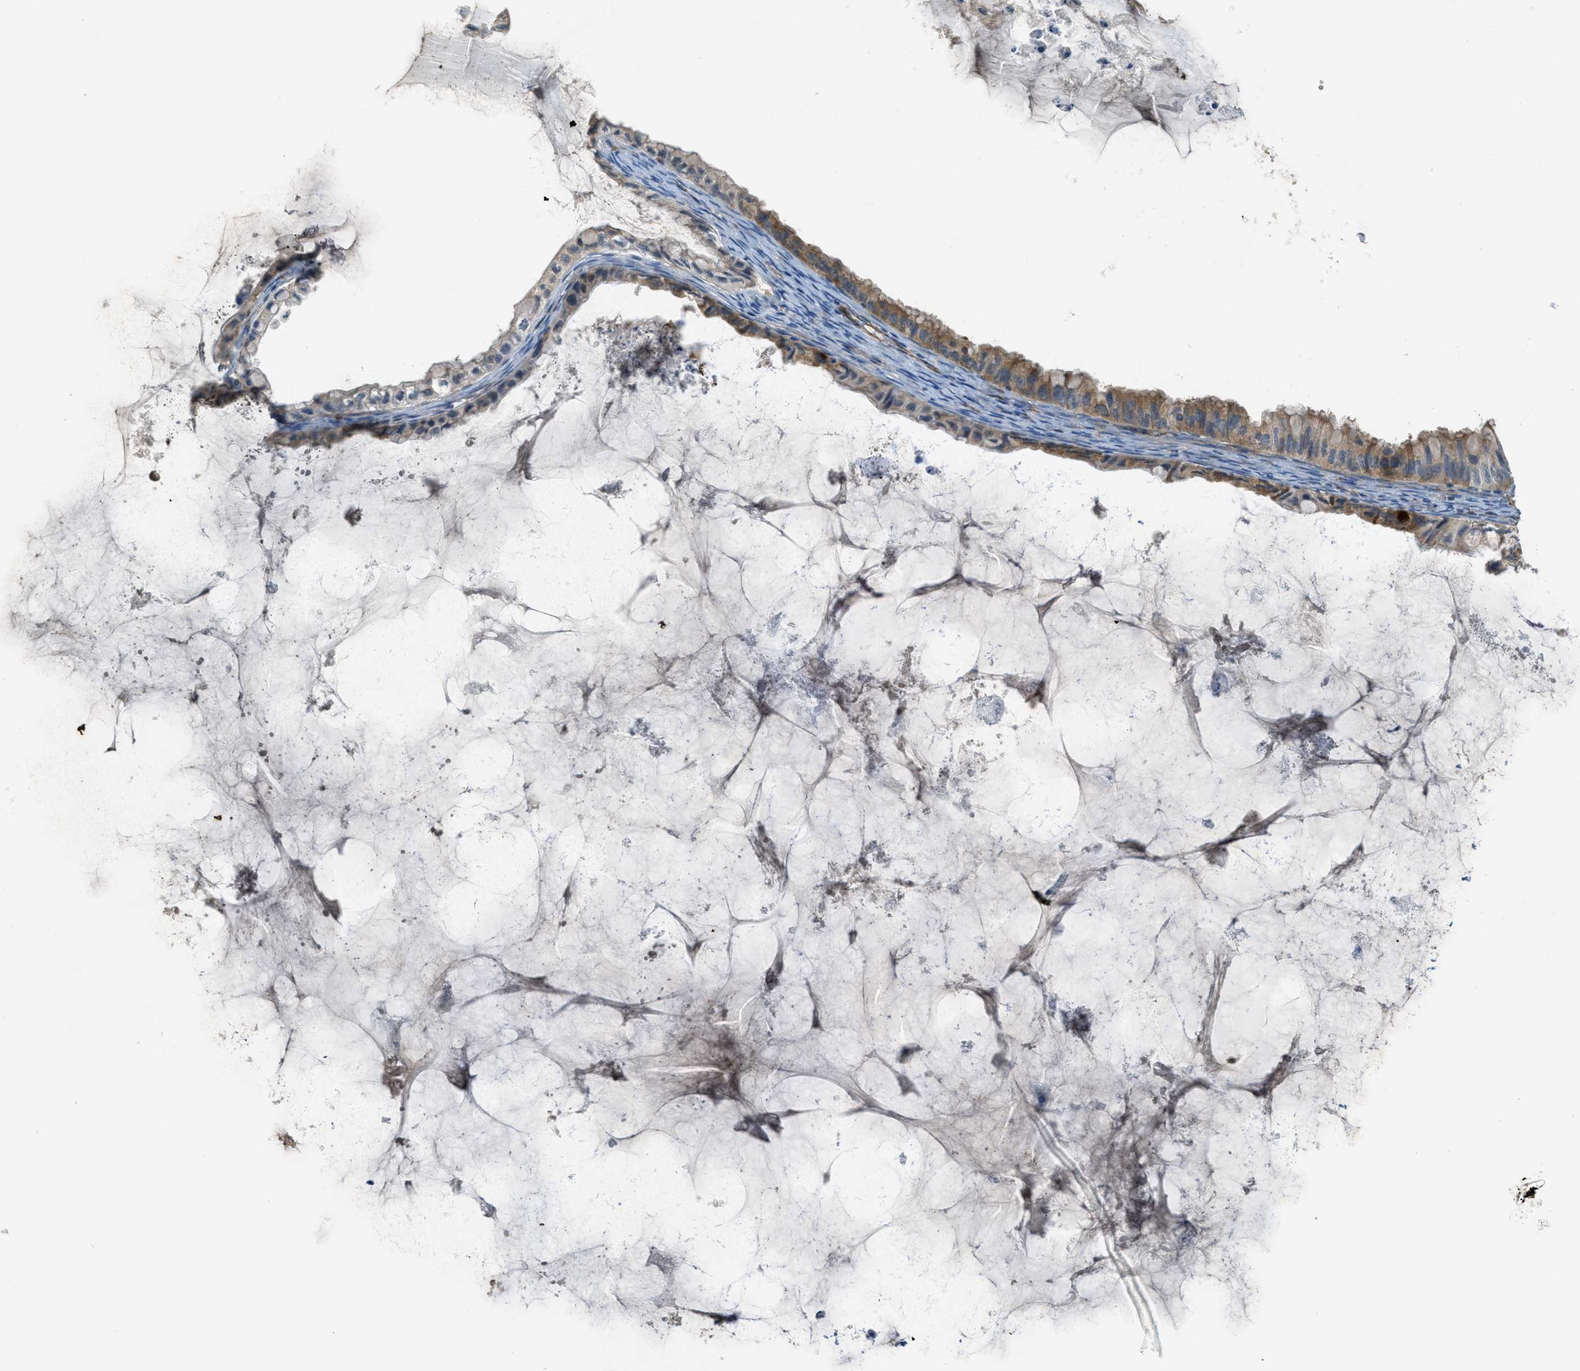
{"staining": {"intensity": "moderate", "quantity": ">75%", "location": "cytoplasmic/membranous"}, "tissue": "ovarian cancer", "cell_type": "Tumor cells", "image_type": "cancer", "snomed": [{"axis": "morphology", "description": "Cystadenocarcinoma, mucinous, NOS"}, {"axis": "topography", "description": "Ovary"}], "caption": "Tumor cells reveal medium levels of moderate cytoplasmic/membranous expression in approximately >75% of cells in human ovarian mucinous cystadenocarcinoma. Nuclei are stained in blue.", "gene": "JCAD", "patient": {"sex": "female", "age": 80}}